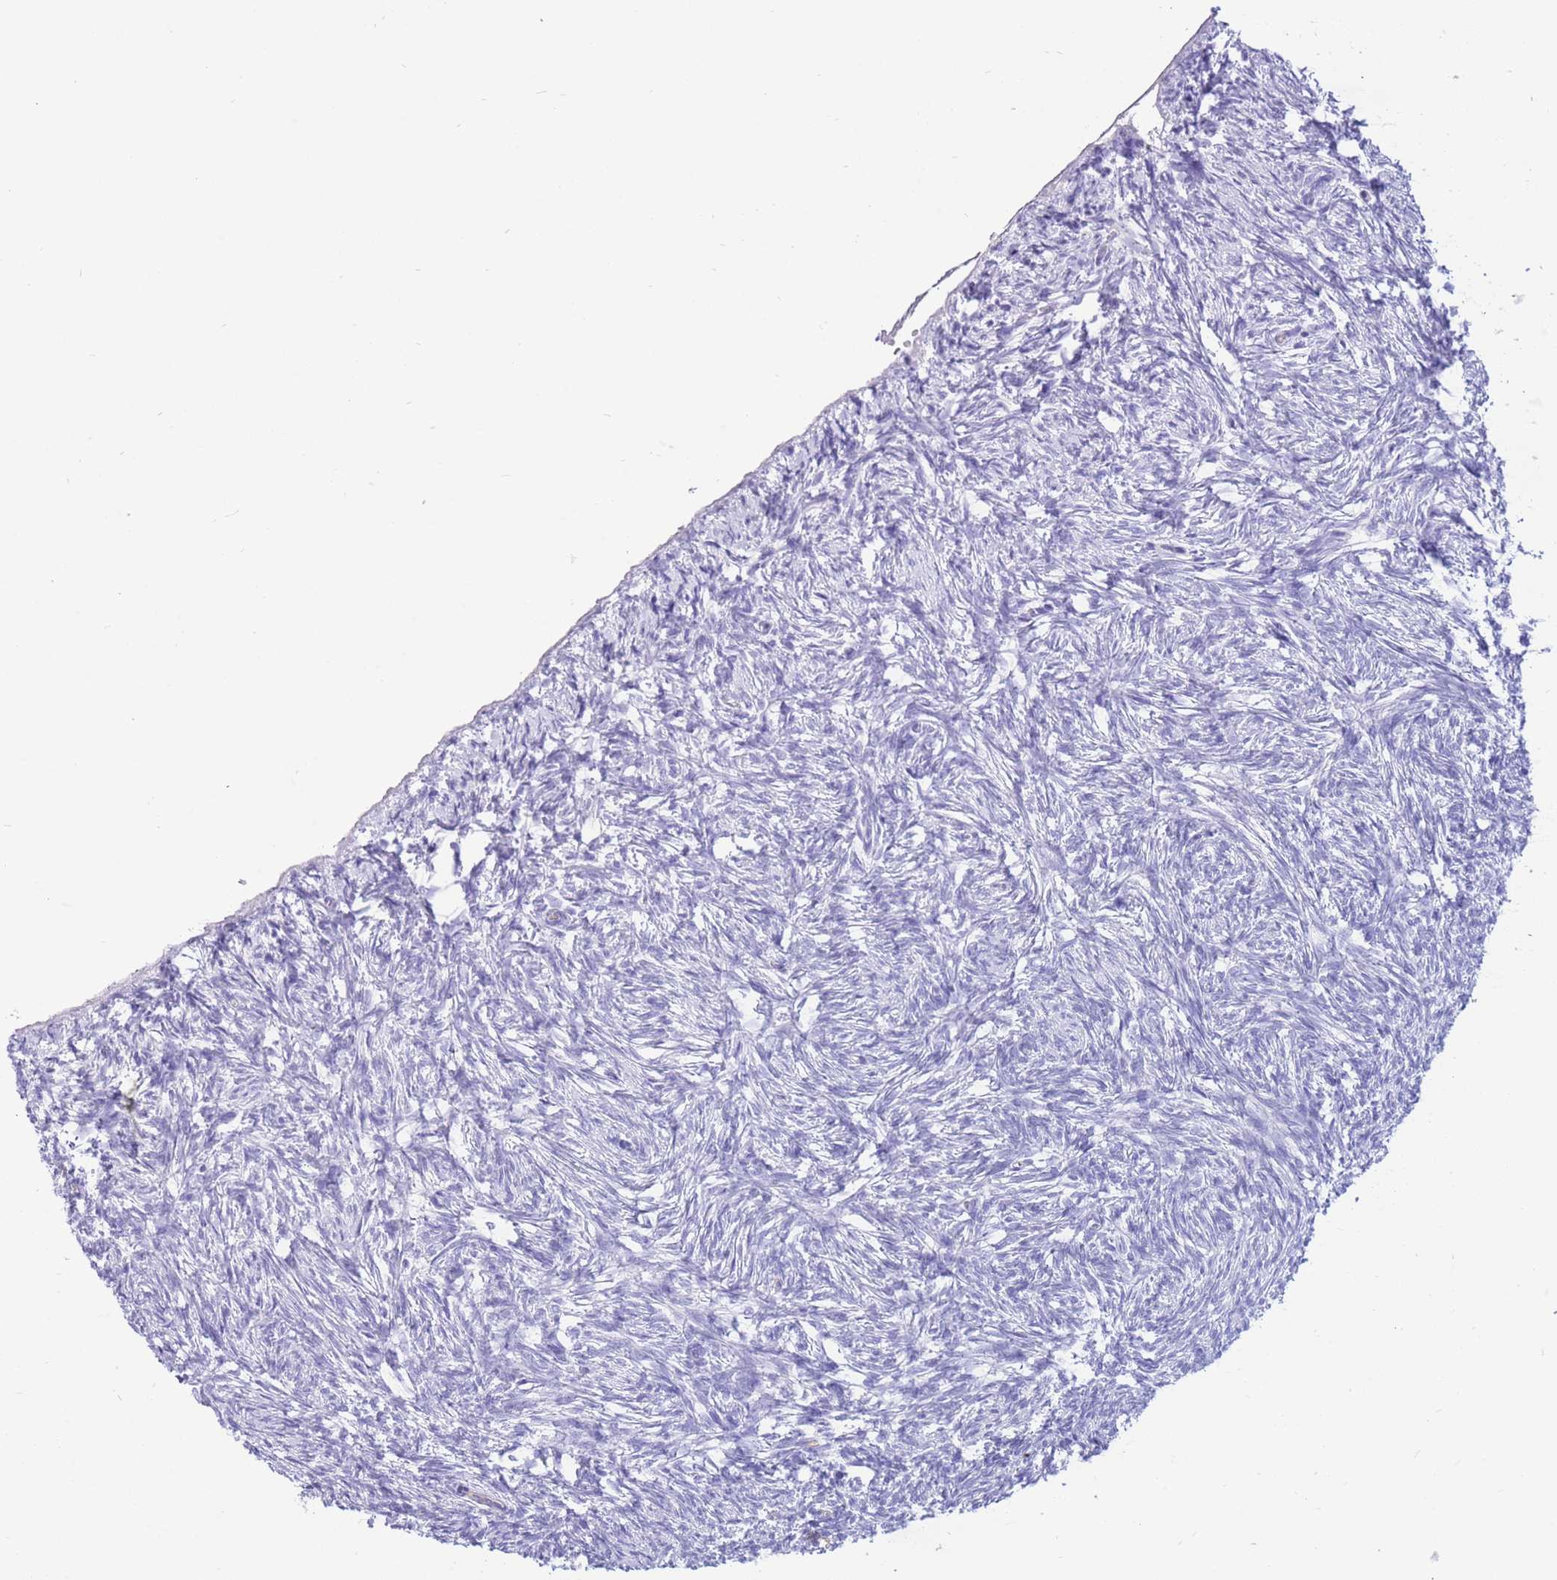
{"staining": {"intensity": "weak", "quantity": "25%-75%", "location": "cytoplasmic/membranous"}, "tissue": "ovary", "cell_type": "Follicle cells", "image_type": "normal", "snomed": [{"axis": "morphology", "description": "Normal tissue, NOS"}, {"axis": "topography", "description": "Ovary"}], "caption": "This is a photomicrograph of immunohistochemistry (IHC) staining of normal ovary, which shows weak expression in the cytoplasmic/membranous of follicle cells.", "gene": "SULT1A1", "patient": {"sex": "female", "age": 51}}